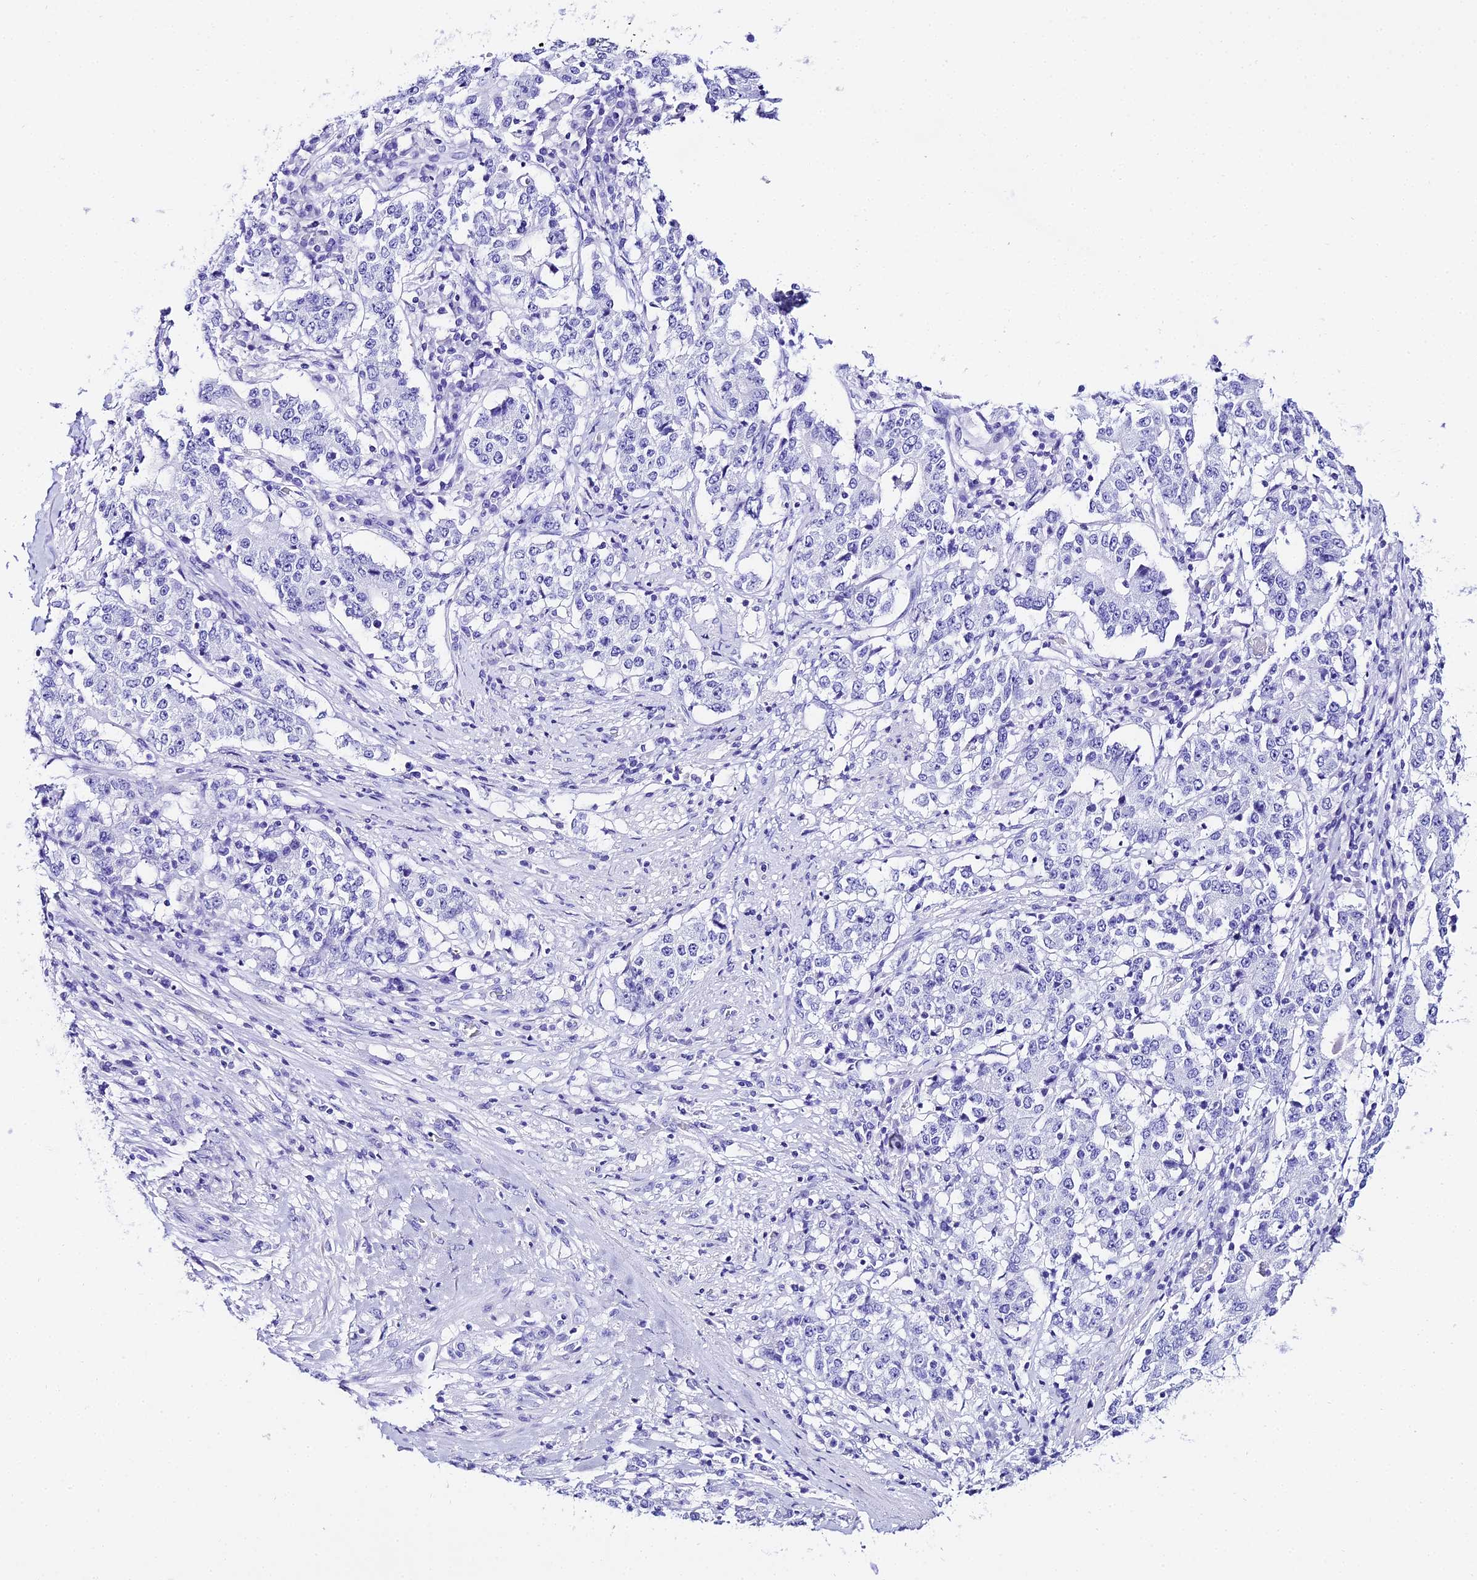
{"staining": {"intensity": "negative", "quantity": "none", "location": "none"}, "tissue": "stomach cancer", "cell_type": "Tumor cells", "image_type": "cancer", "snomed": [{"axis": "morphology", "description": "Adenocarcinoma, NOS"}, {"axis": "topography", "description": "Stomach"}], "caption": "The IHC image has no significant staining in tumor cells of stomach cancer (adenocarcinoma) tissue.", "gene": "TRMT44", "patient": {"sex": "male", "age": 59}}